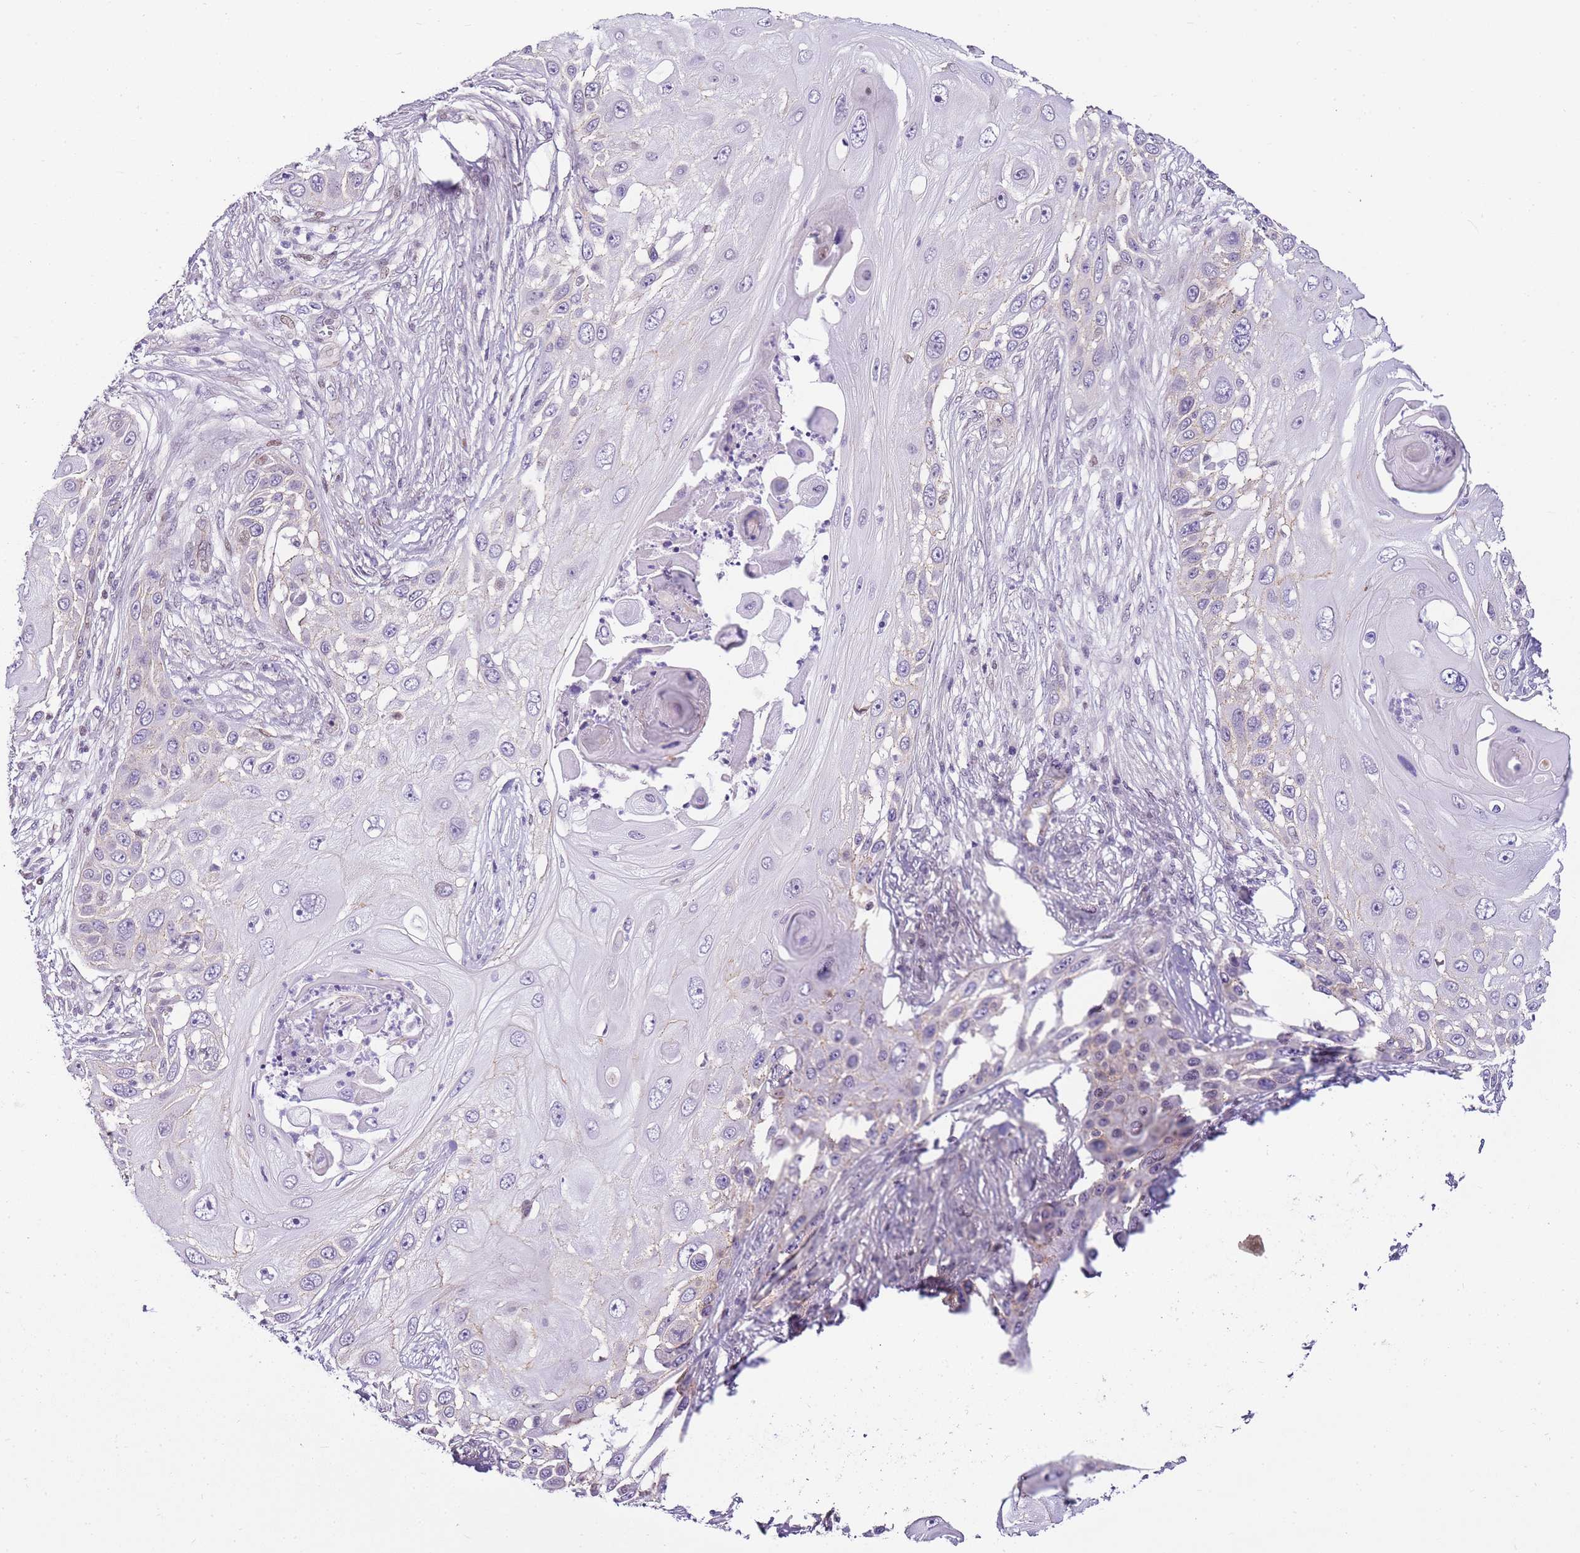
{"staining": {"intensity": "negative", "quantity": "none", "location": "none"}, "tissue": "skin cancer", "cell_type": "Tumor cells", "image_type": "cancer", "snomed": [{"axis": "morphology", "description": "Squamous cell carcinoma, NOS"}, {"axis": "topography", "description": "Skin"}], "caption": "This is a micrograph of IHC staining of skin cancer, which shows no positivity in tumor cells. (DAB (3,3'-diaminobenzidine) immunohistochemistry with hematoxylin counter stain).", "gene": "CLBA1", "patient": {"sex": "female", "age": 44}}